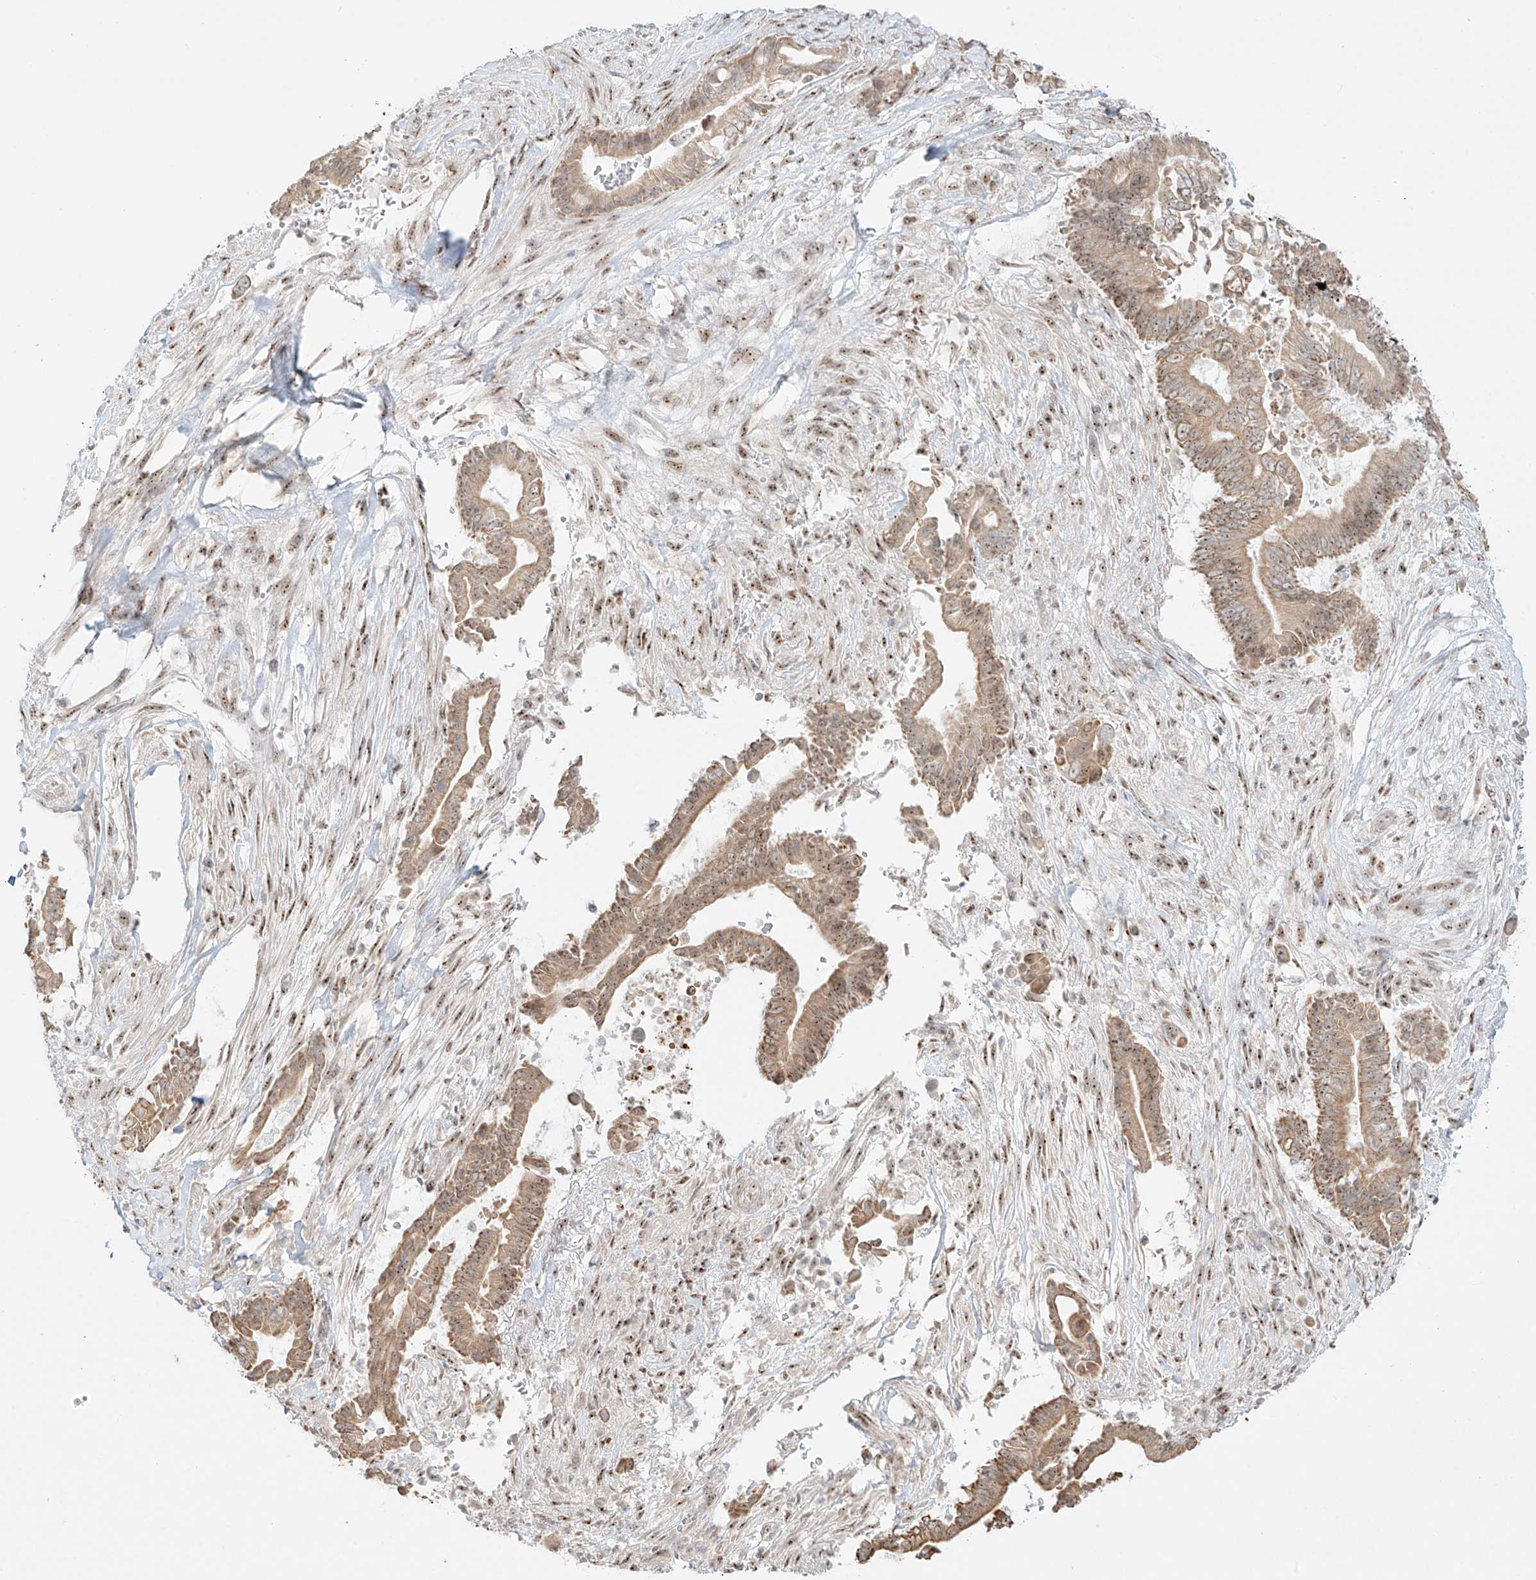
{"staining": {"intensity": "moderate", "quantity": ">75%", "location": "cytoplasmic/membranous,nuclear"}, "tissue": "pancreatic cancer", "cell_type": "Tumor cells", "image_type": "cancer", "snomed": [{"axis": "morphology", "description": "Adenocarcinoma, NOS"}, {"axis": "topography", "description": "Pancreas"}], "caption": "About >75% of tumor cells in human pancreatic cancer (adenocarcinoma) reveal moderate cytoplasmic/membranous and nuclear protein expression as visualized by brown immunohistochemical staining.", "gene": "ZNF512", "patient": {"sex": "male", "age": 68}}